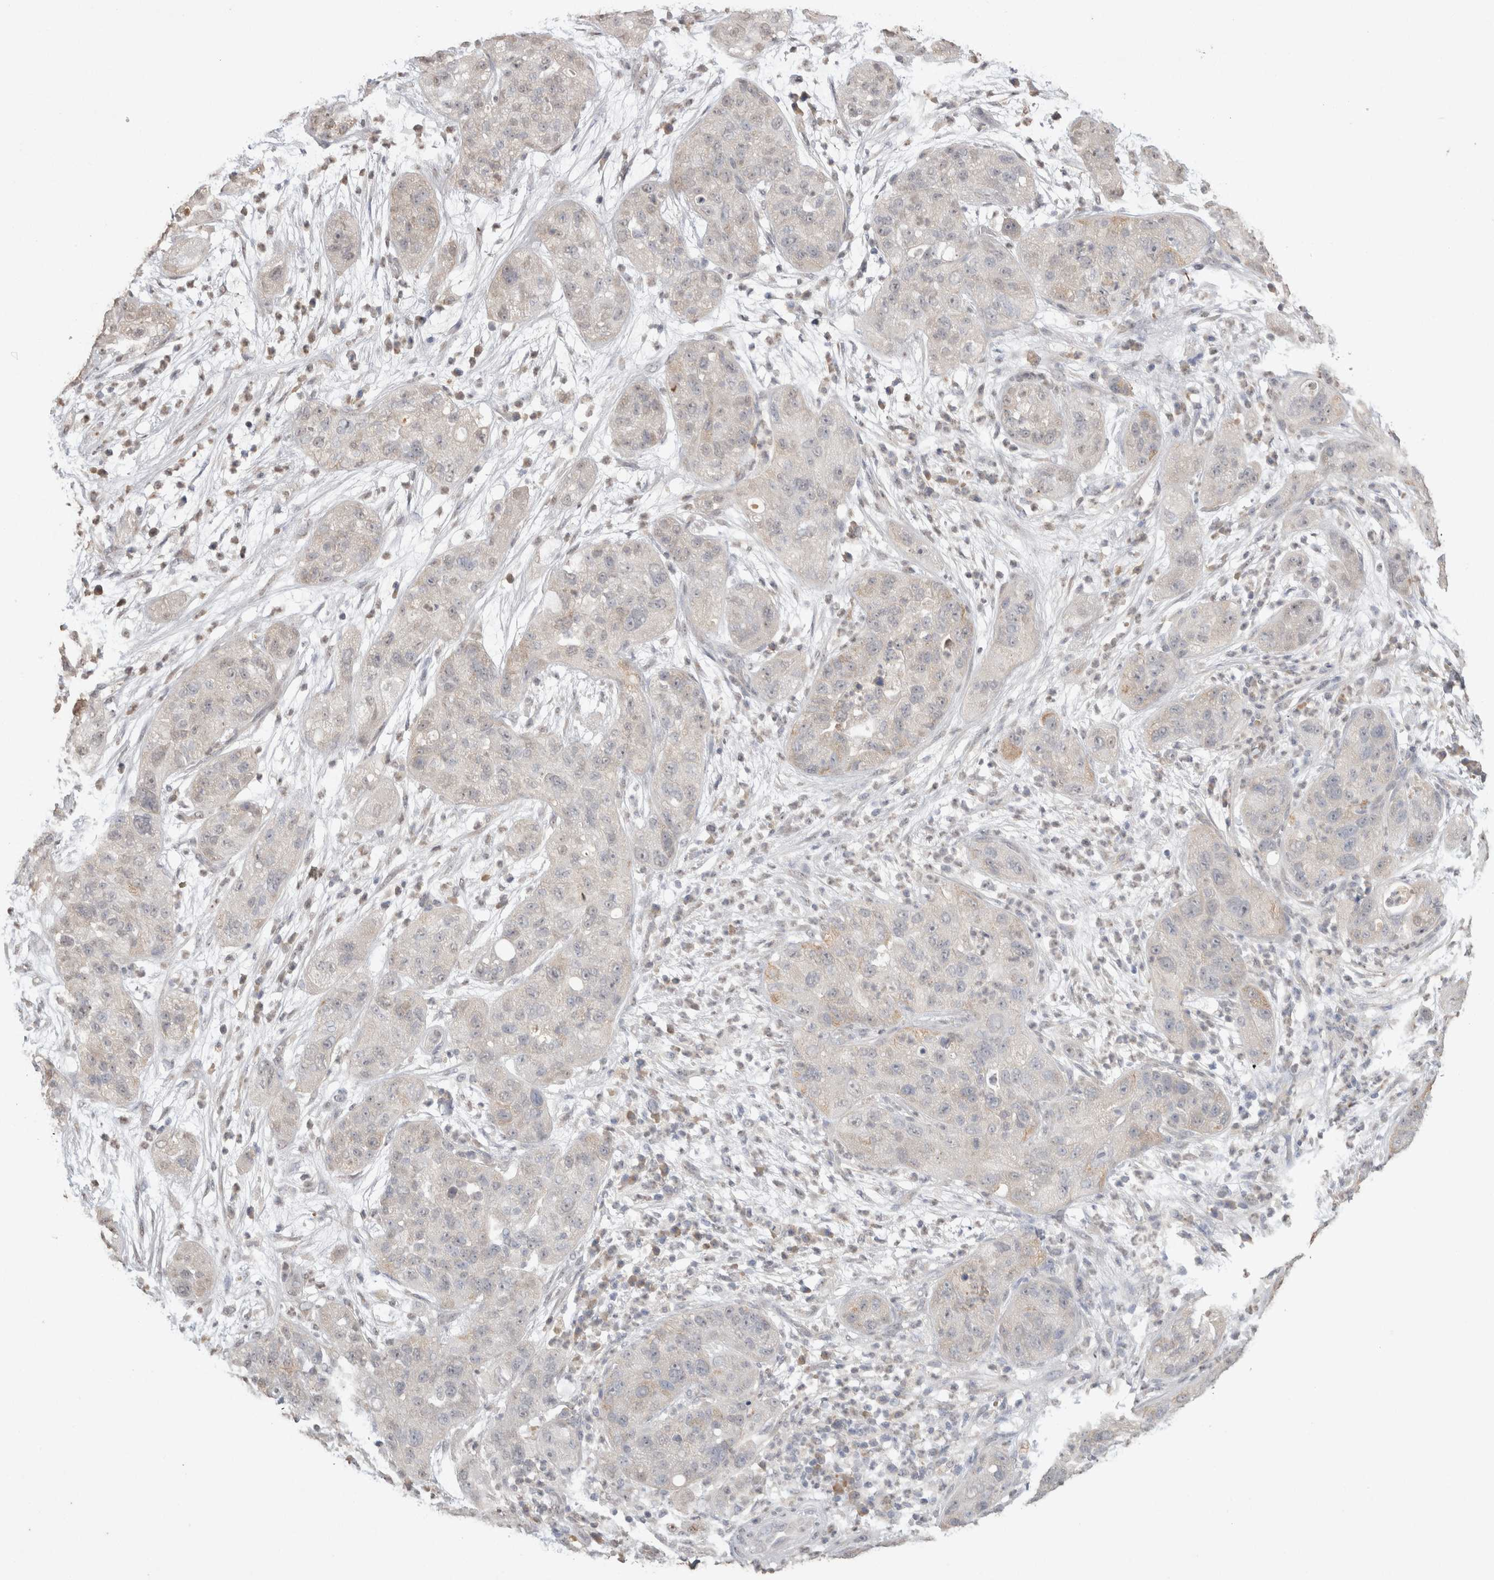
{"staining": {"intensity": "negative", "quantity": "none", "location": "none"}, "tissue": "pancreatic cancer", "cell_type": "Tumor cells", "image_type": "cancer", "snomed": [{"axis": "morphology", "description": "Adenocarcinoma, NOS"}, {"axis": "topography", "description": "Pancreas"}], "caption": "Immunohistochemistry (IHC) of pancreatic cancer (adenocarcinoma) displays no staining in tumor cells.", "gene": "NAALADL2", "patient": {"sex": "female", "age": 78}}